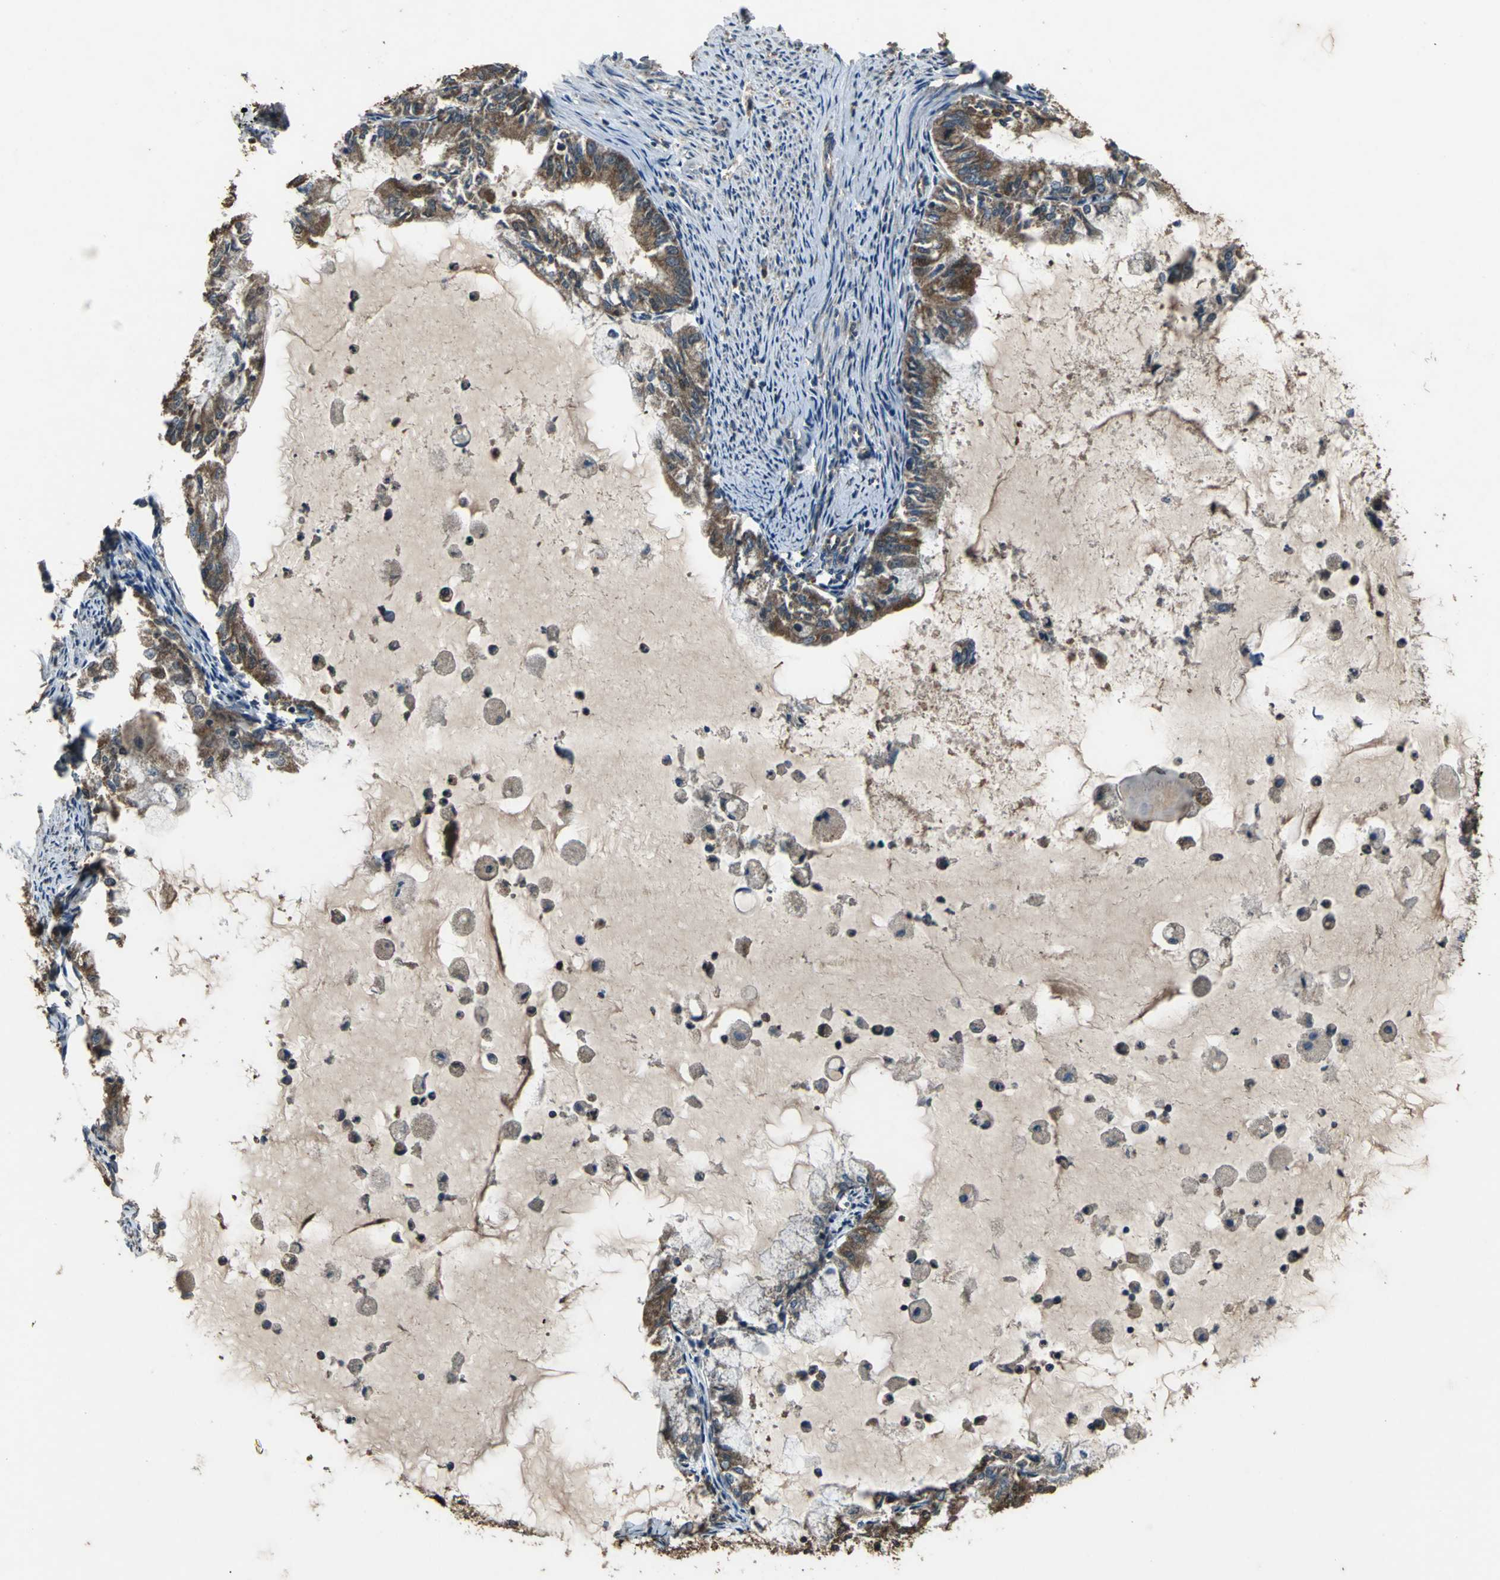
{"staining": {"intensity": "strong", "quantity": ">75%", "location": "cytoplasmic/membranous"}, "tissue": "endometrial cancer", "cell_type": "Tumor cells", "image_type": "cancer", "snomed": [{"axis": "morphology", "description": "Adenocarcinoma, NOS"}, {"axis": "topography", "description": "Endometrium"}], "caption": "A photomicrograph of human endometrial adenocarcinoma stained for a protein shows strong cytoplasmic/membranous brown staining in tumor cells. (Stains: DAB (3,3'-diaminobenzidine) in brown, nuclei in blue, Microscopy: brightfield microscopy at high magnification).", "gene": "ZNF608", "patient": {"sex": "female", "age": 86}}